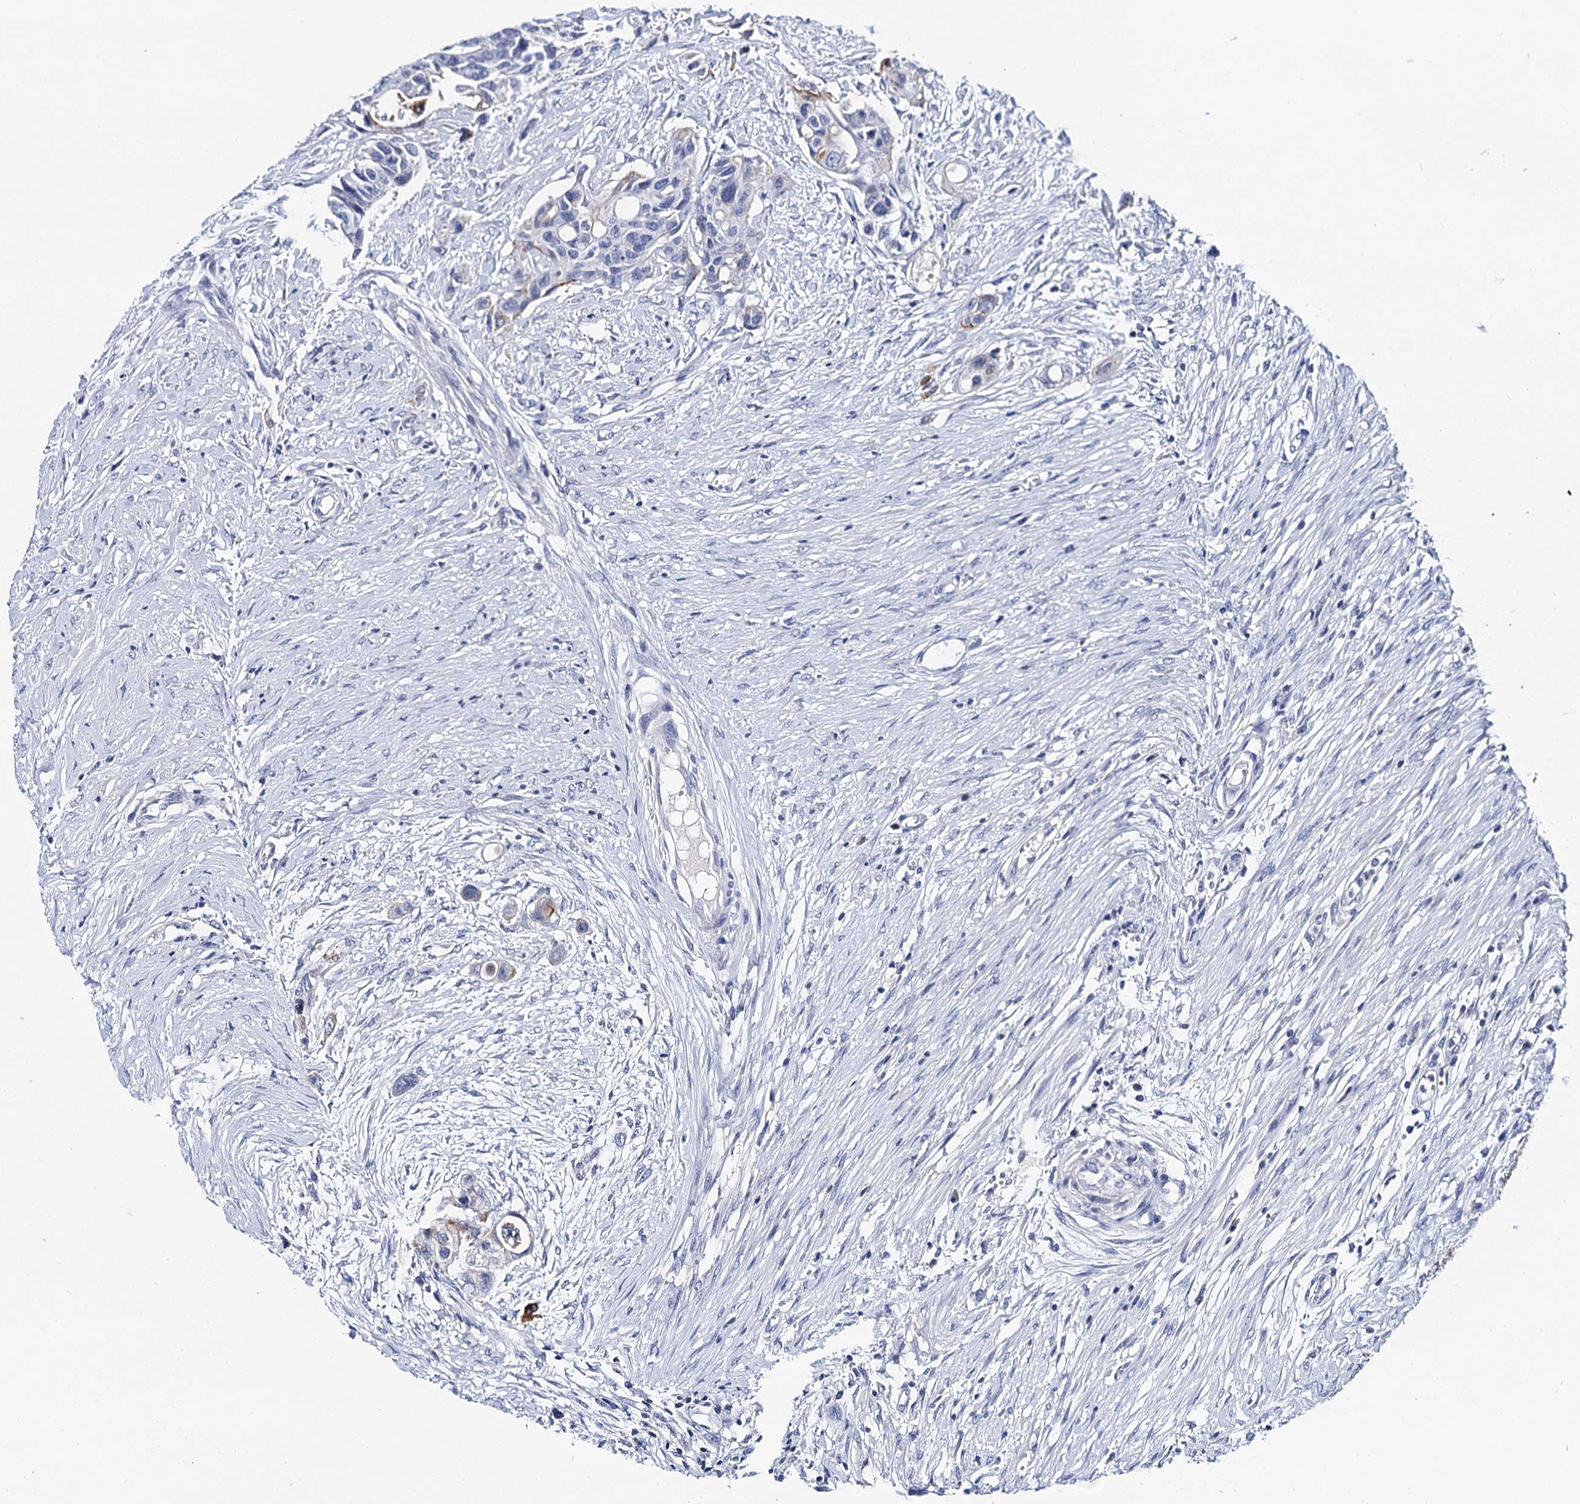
{"staining": {"intensity": "negative", "quantity": "none", "location": "none"}, "tissue": "colorectal cancer", "cell_type": "Tumor cells", "image_type": "cancer", "snomed": [{"axis": "morphology", "description": "Adenocarcinoma, NOS"}, {"axis": "topography", "description": "Colon"}], "caption": "Immunohistochemical staining of human colorectal adenocarcinoma demonstrates no significant expression in tumor cells.", "gene": "LYPD3", "patient": {"sex": "male", "age": 77}}